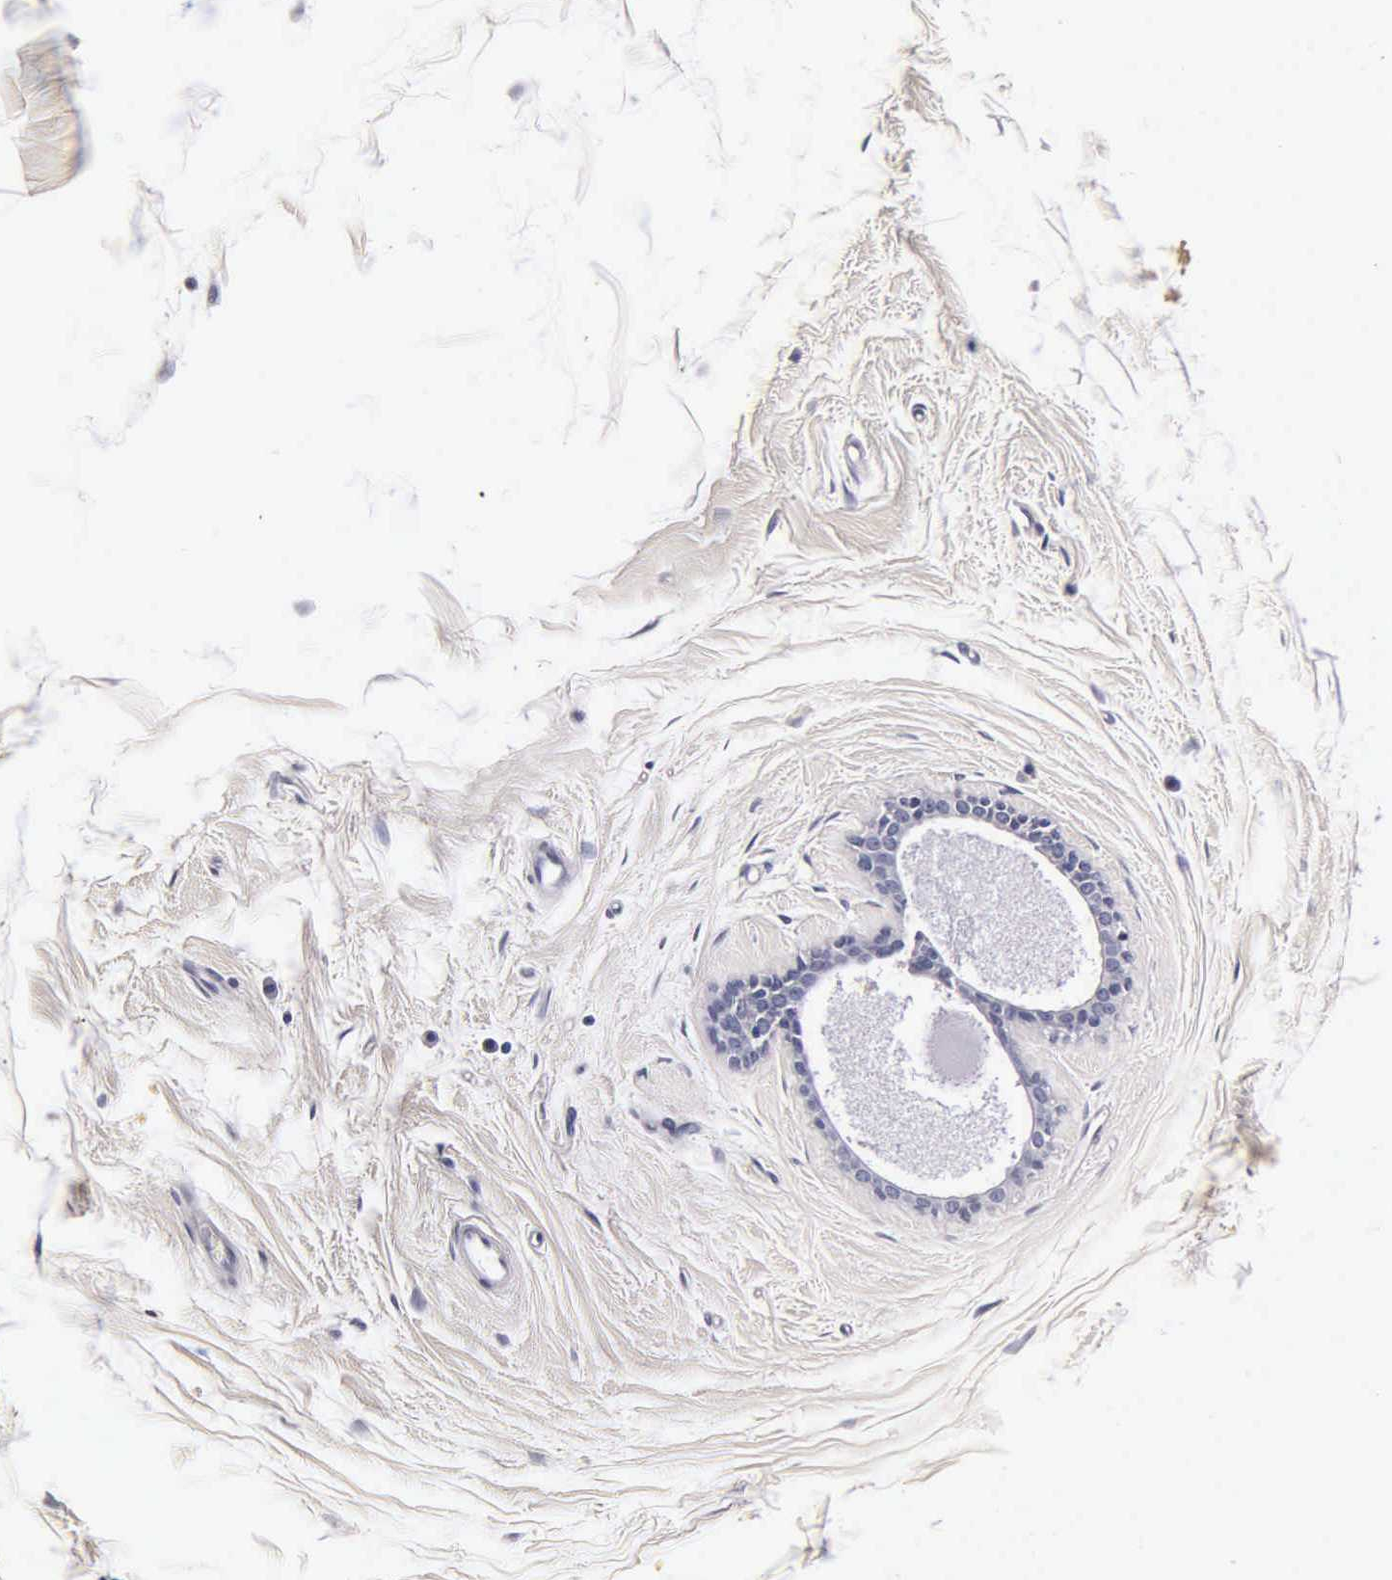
{"staining": {"intensity": "negative", "quantity": "none", "location": "none"}, "tissue": "adipose tissue", "cell_type": "Adipocytes", "image_type": "normal", "snomed": [{"axis": "morphology", "description": "Normal tissue, NOS"}, {"axis": "topography", "description": "Breast"}], "caption": "This is a photomicrograph of immunohistochemistry (IHC) staining of normal adipose tissue, which shows no staining in adipocytes.", "gene": "ENO2", "patient": {"sex": "female", "age": 45}}